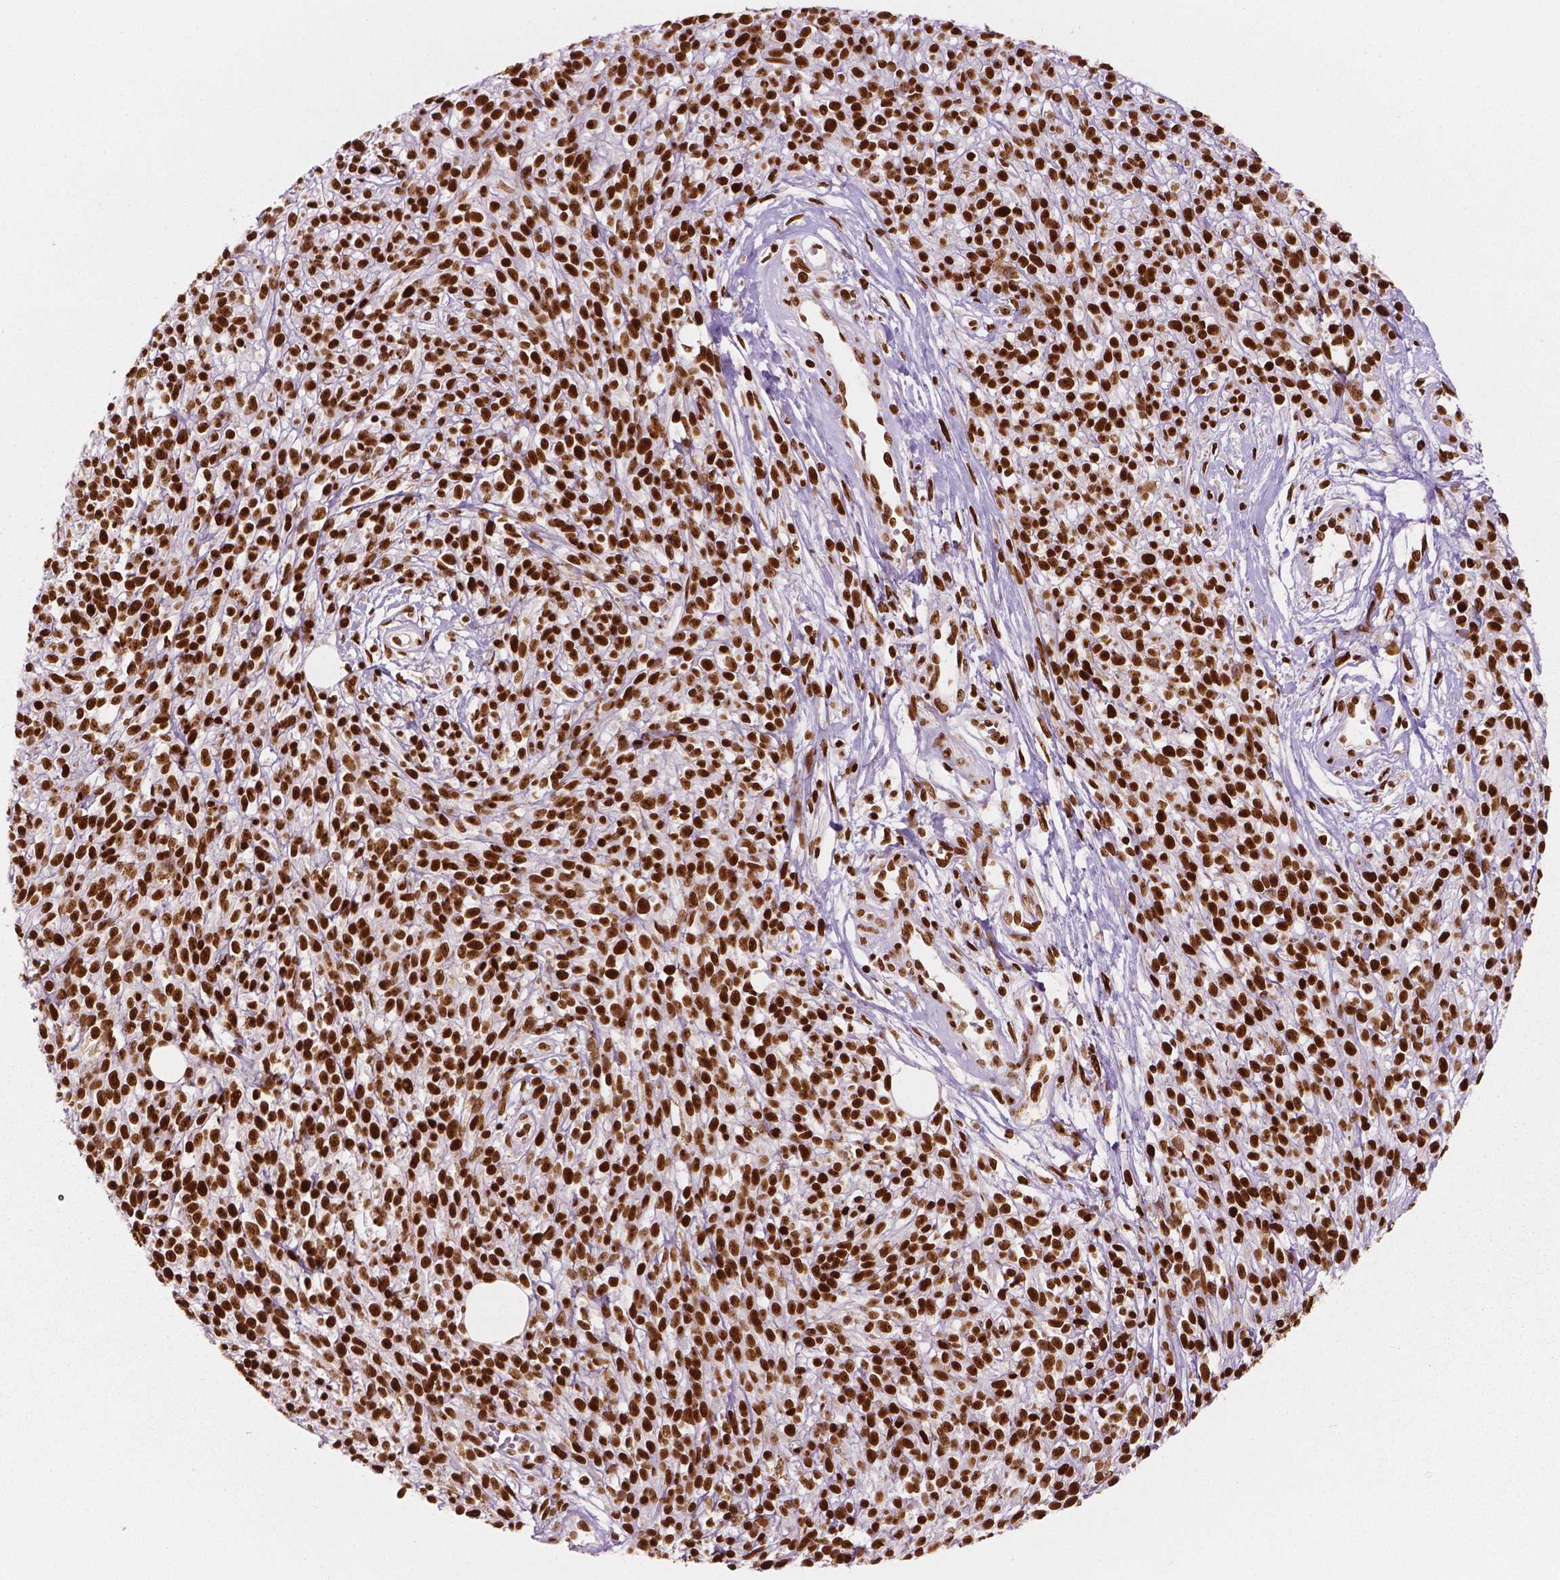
{"staining": {"intensity": "strong", "quantity": ">75%", "location": "nuclear"}, "tissue": "melanoma", "cell_type": "Tumor cells", "image_type": "cancer", "snomed": [{"axis": "morphology", "description": "Malignant melanoma, NOS"}, {"axis": "topography", "description": "Skin"}, {"axis": "topography", "description": "Skin of trunk"}], "caption": "A high amount of strong nuclear staining is present in approximately >75% of tumor cells in malignant melanoma tissue.", "gene": "BRD4", "patient": {"sex": "male", "age": 74}}